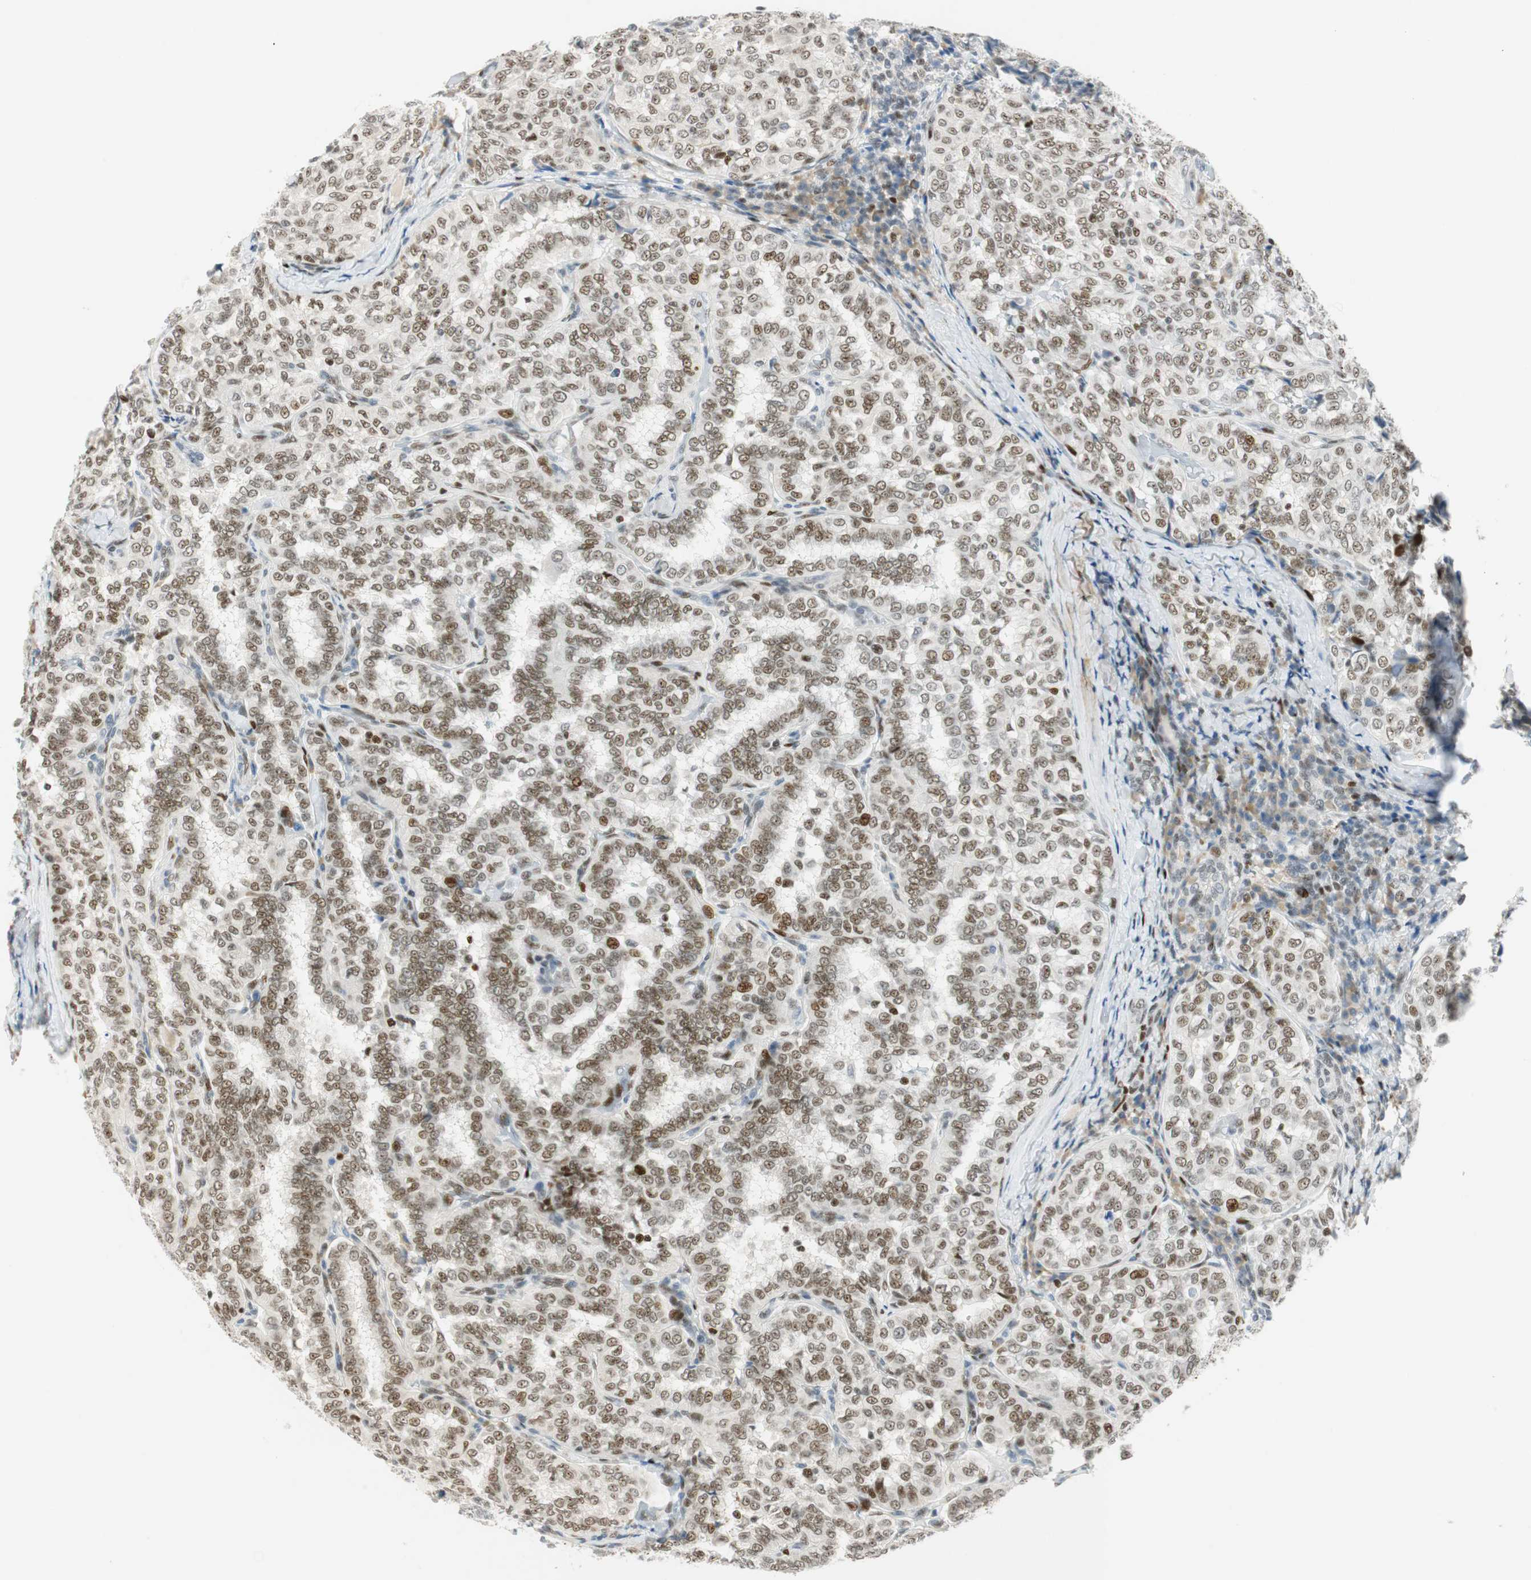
{"staining": {"intensity": "strong", "quantity": ">75%", "location": "nuclear"}, "tissue": "thyroid cancer", "cell_type": "Tumor cells", "image_type": "cancer", "snomed": [{"axis": "morphology", "description": "Normal tissue, NOS"}, {"axis": "morphology", "description": "Papillary adenocarcinoma, NOS"}, {"axis": "topography", "description": "Thyroid gland"}], "caption": "This image exhibits papillary adenocarcinoma (thyroid) stained with IHC to label a protein in brown. The nuclear of tumor cells show strong positivity for the protein. Nuclei are counter-stained blue.", "gene": "MSX2", "patient": {"sex": "female", "age": 30}}